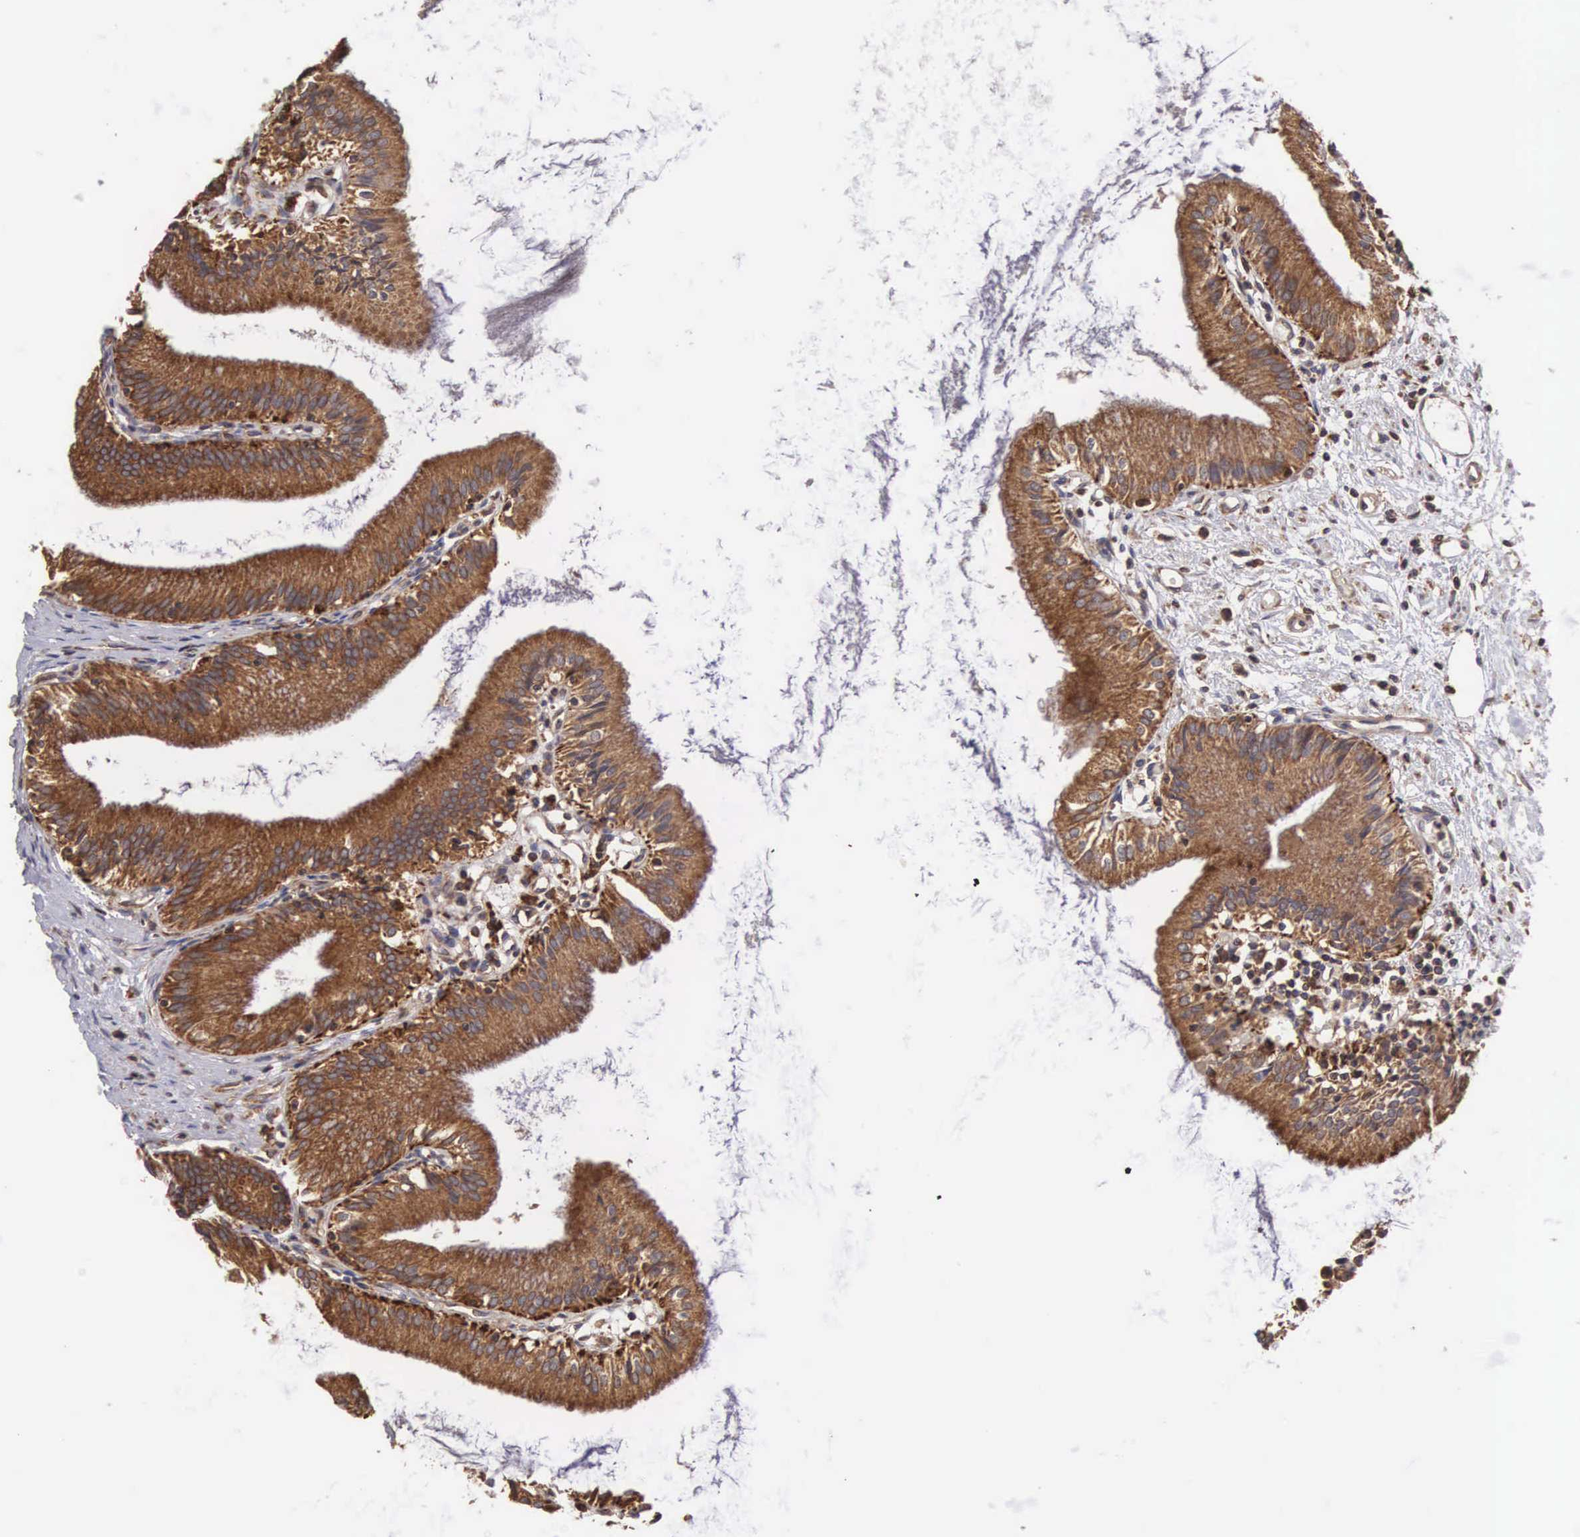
{"staining": {"intensity": "strong", "quantity": ">75%", "location": "cytoplasmic/membranous"}, "tissue": "gallbladder", "cell_type": "Glandular cells", "image_type": "normal", "snomed": [{"axis": "morphology", "description": "Normal tissue, NOS"}, {"axis": "topography", "description": "Gallbladder"}], "caption": "Benign gallbladder reveals strong cytoplasmic/membranous staining in approximately >75% of glandular cells, visualized by immunohistochemistry.", "gene": "DHRS1", "patient": {"sex": "male", "age": 58}}